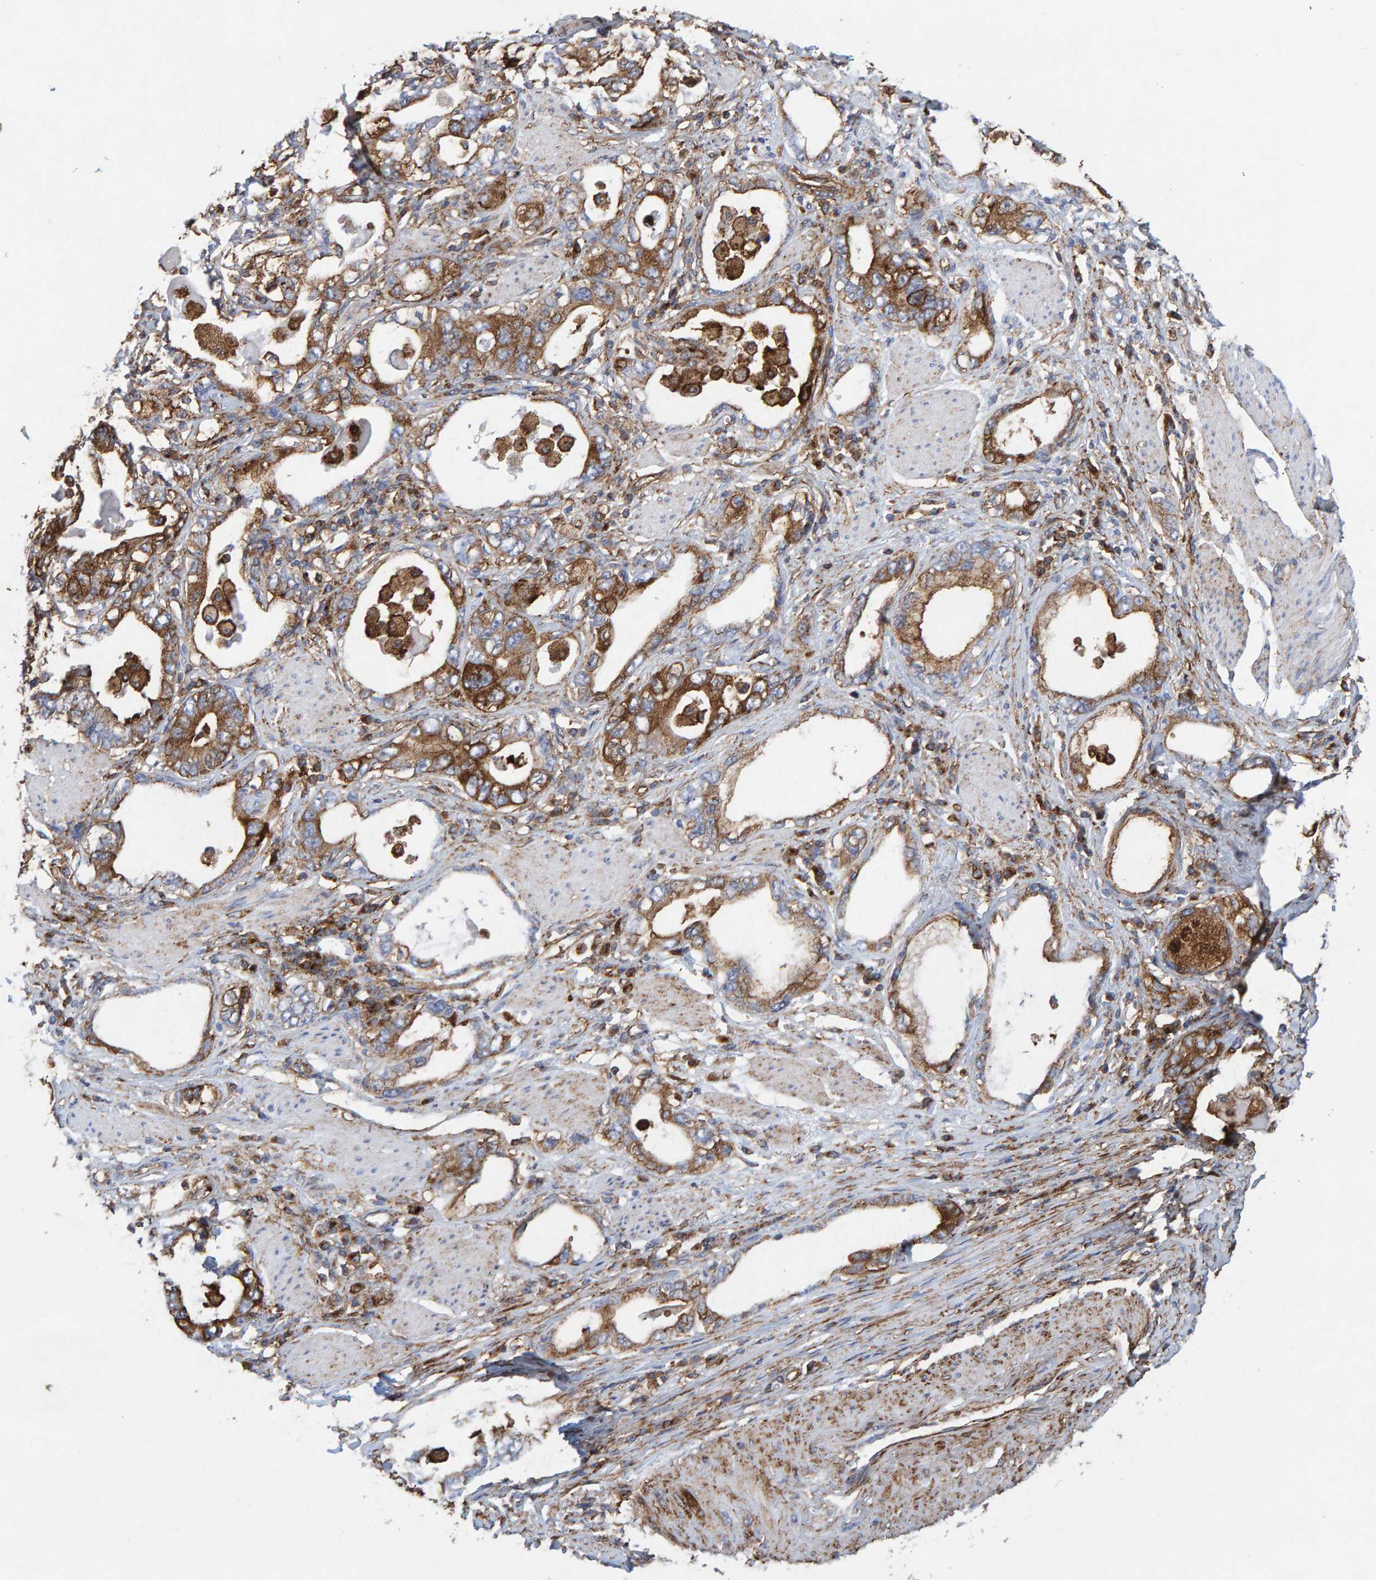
{"staining": {"intensity": "strong", "quantity": ">75%", "location": "cytoplasmic/membranous"}, "tissue": "stomach cancer", "cell_type": "Tumor cells", "image_type": "cancer", "snomed": [{"axis": "morphology", "description": "Adenocarcinoma, NOS"}, {"axis": "topography", "description": "Stomach, lower"}], "caption": "Stomach cancer stained with immunohistochemistry reveals strong cytoplasmic/membranous staining in about >75% of tumor cells. (DAB IHC with brightfield microscopy, high magnification).", "gene": "MVP", "patient": {"sex": "female", "age": 93}}